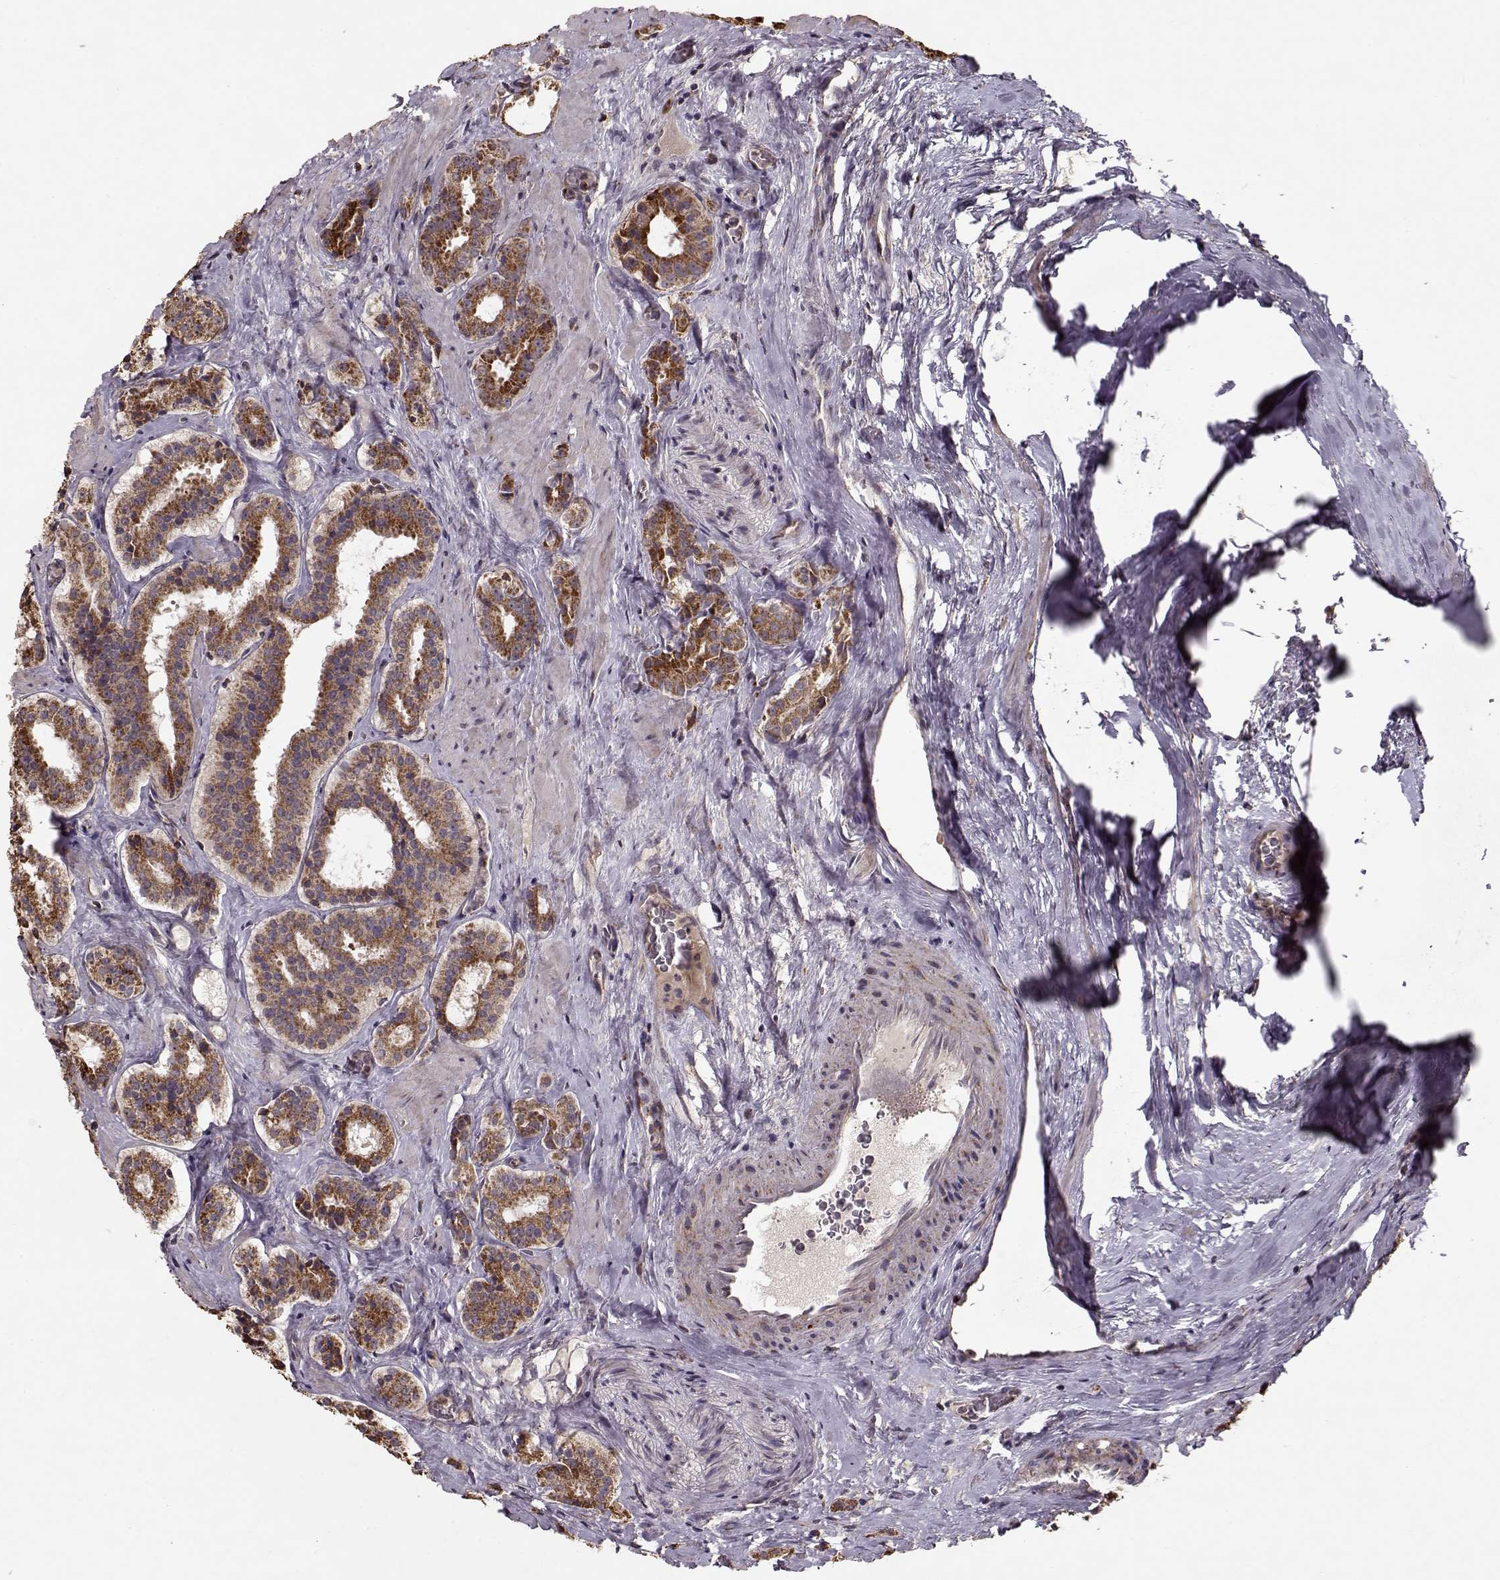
{"staining": {"intensity": "strong", "quantity": ">75%", "location": "cytoplasmic/membranous"}, "tissue": "prostate cancer", "cell_type": "Tumor cells", "image_type": "cancer", "snomed": [{"axis": "morphology", "description": "Adenocarcinoma, NOS"}, {"axis": "morphology", "description": "Adenocarcinoma, High grade"}, {"axis": "topography", "description": "Prostate"}], "caption": "High-magnification brightfield microscopy of prostate high-grade adenocarcinoma stained with DAB (3,3'-diaminobenzidine) (brown) and counterstained with hematoxylin (blue). tumor cells exhibit strong cytoplasmic/membranous staining is present in approximately>75% of cells.", "gene": "CMTM3", "patient": {"sex": "male", "age": 62}}